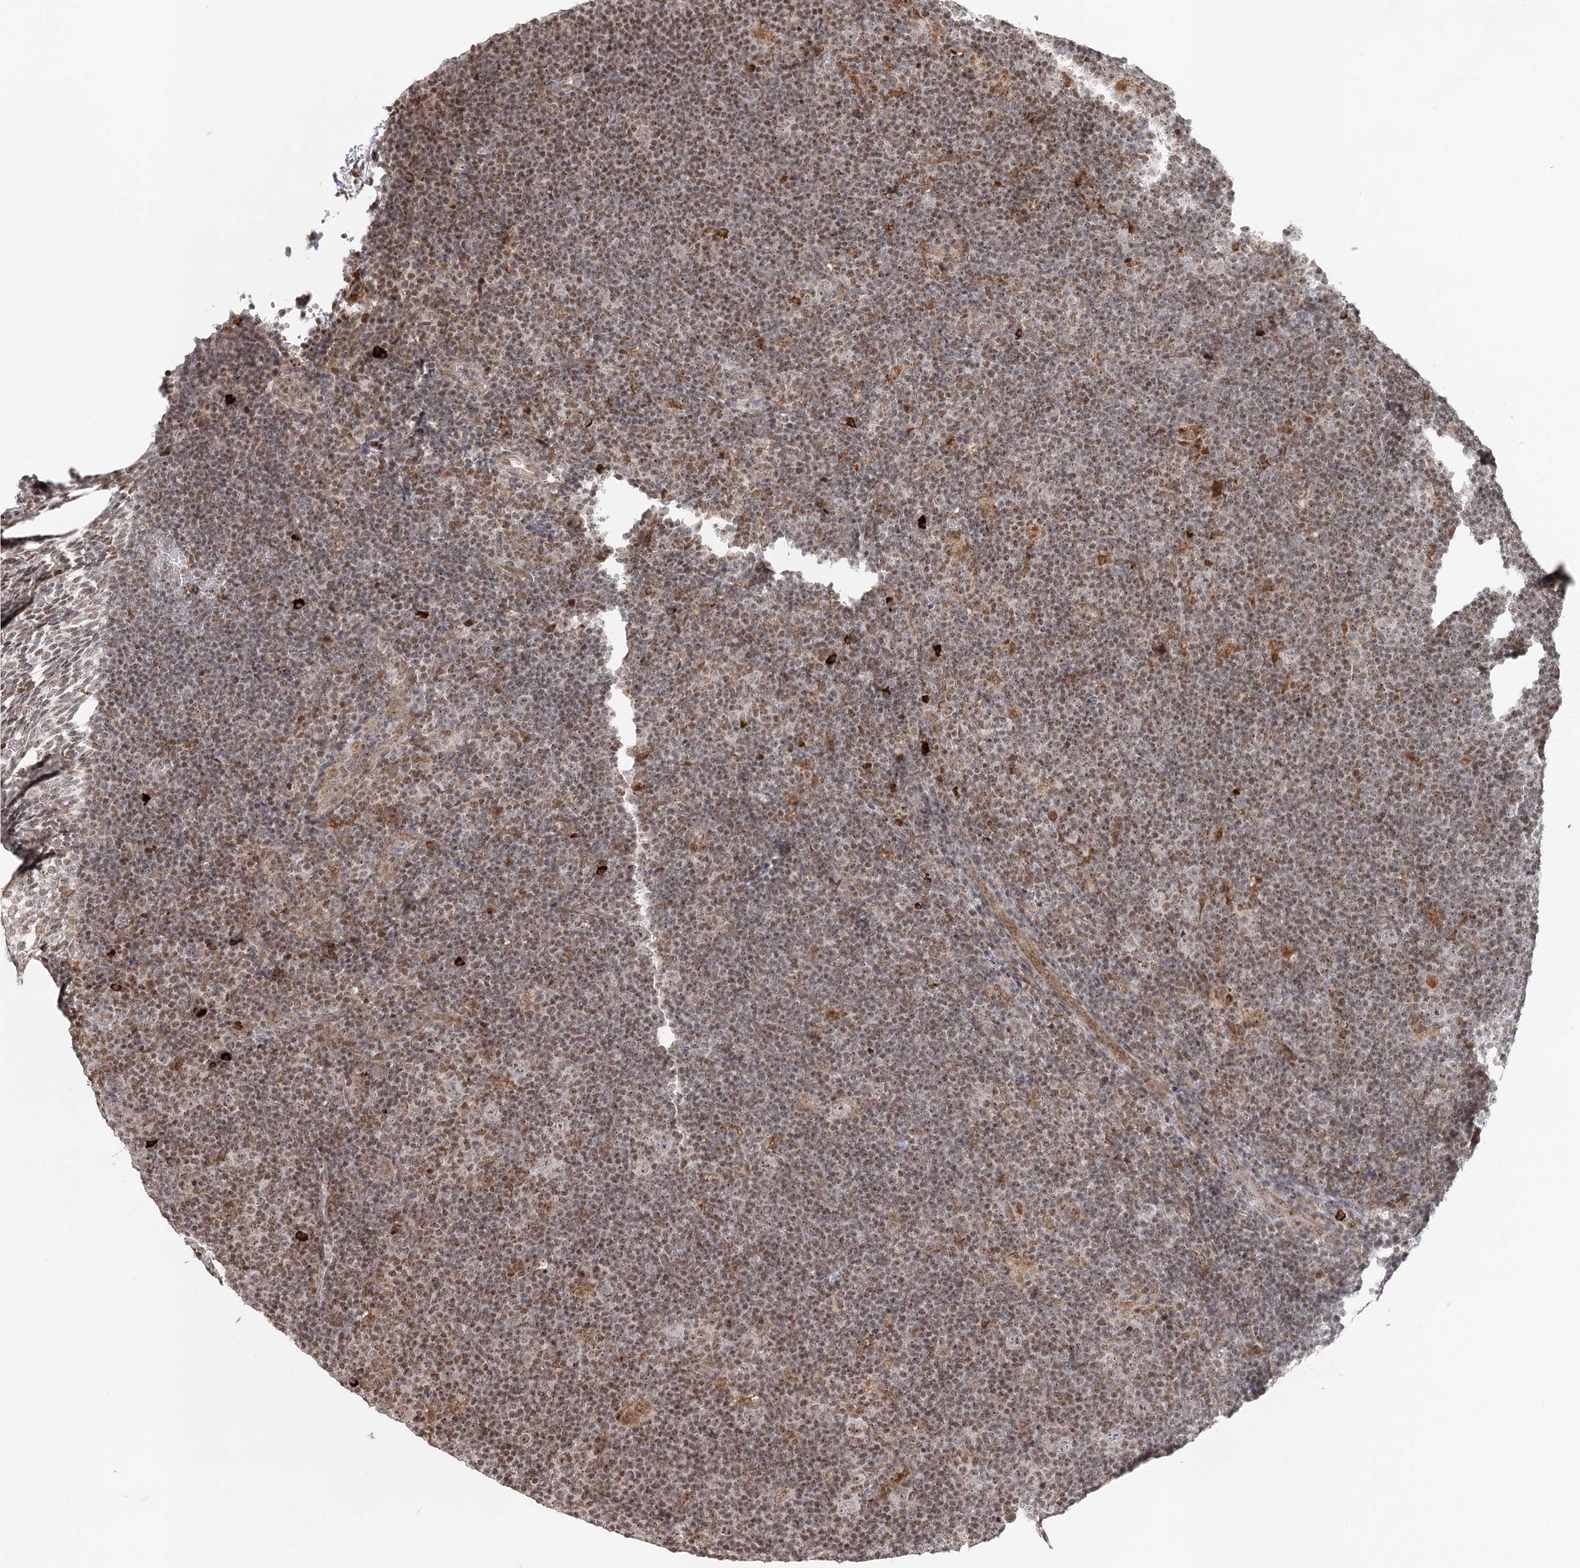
{"staining": {"intensity": "weak", "quantity": "25%-75%", "location": "nuclear"}, "tissue": "lymphoma", "cell_type": "Tumor cells", "image_type": "cancer", "snomed": [{"axis": "morphology", "description": "Hodgkin's disease, NOS"}, {"axis": "topography", "description": "Lymph node"}], "caption": "Protein staining reveals weak nuclear expression in approximately 25%-75% of tumor cells in lymphoma.", "gene": "BNIP5", "patient": {"sex": "female", "age": 57}}